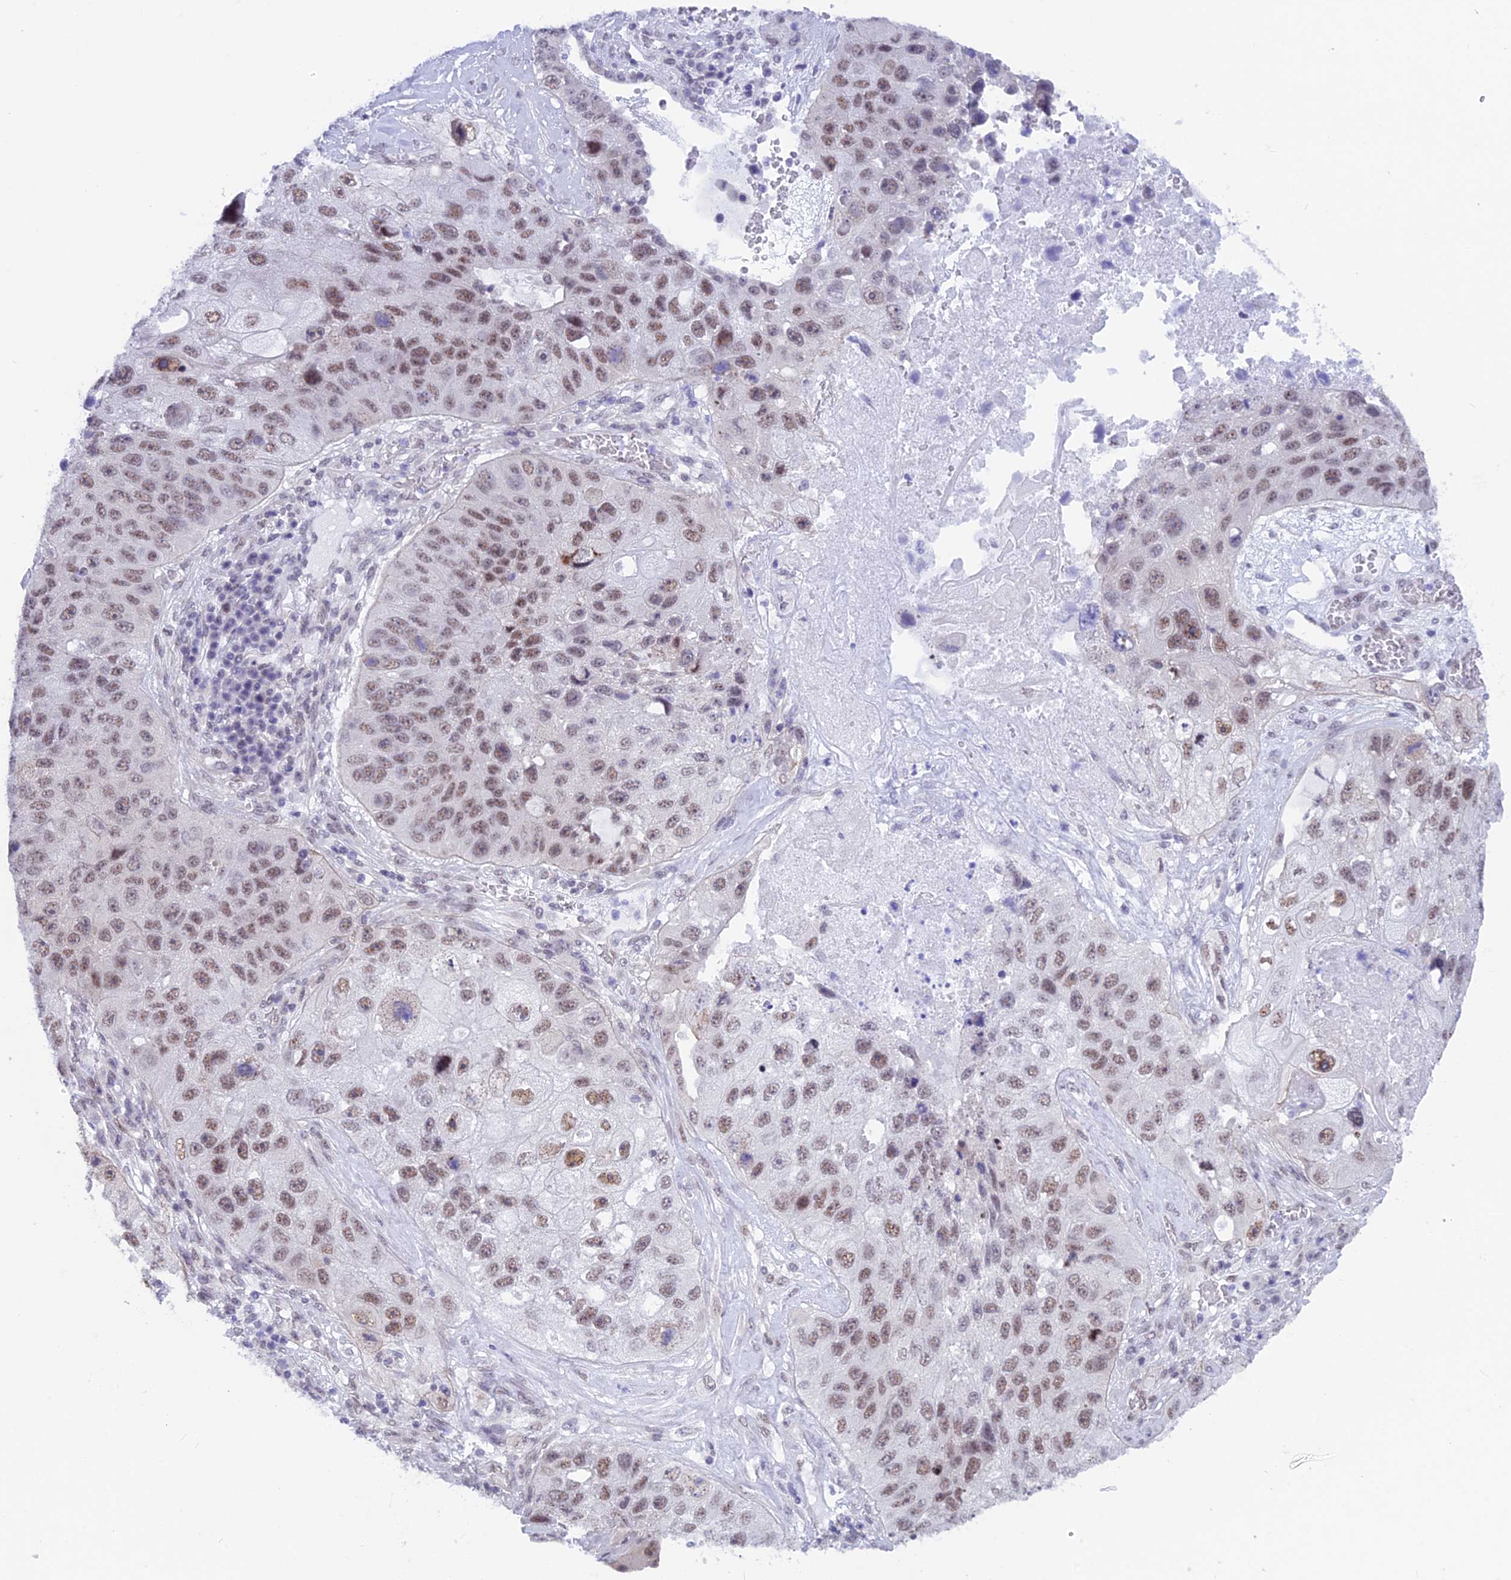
{"staining": {"intensity": "moderate", "quantity": ">75%", "location": "nuclear"}, "tissue": "lung cancer", "cell_type": "Tumor cells", "image_type": "cancer", "snomed": [{"axis": "morphology", "description": "Squamous cell carcinoma, NOS"}, {"axis": "topography", "description": "Lung"}], "caption": "DAB immunohistochemical staining of human lung squamous cell carcinoma reveals moderate nuclear protein staining in approximately >75% of tumor cells. (IHC, brightfield microscopy, high magnification).", "gene": "SRSF5", "patient": {"sex": "male", "age": 61}}